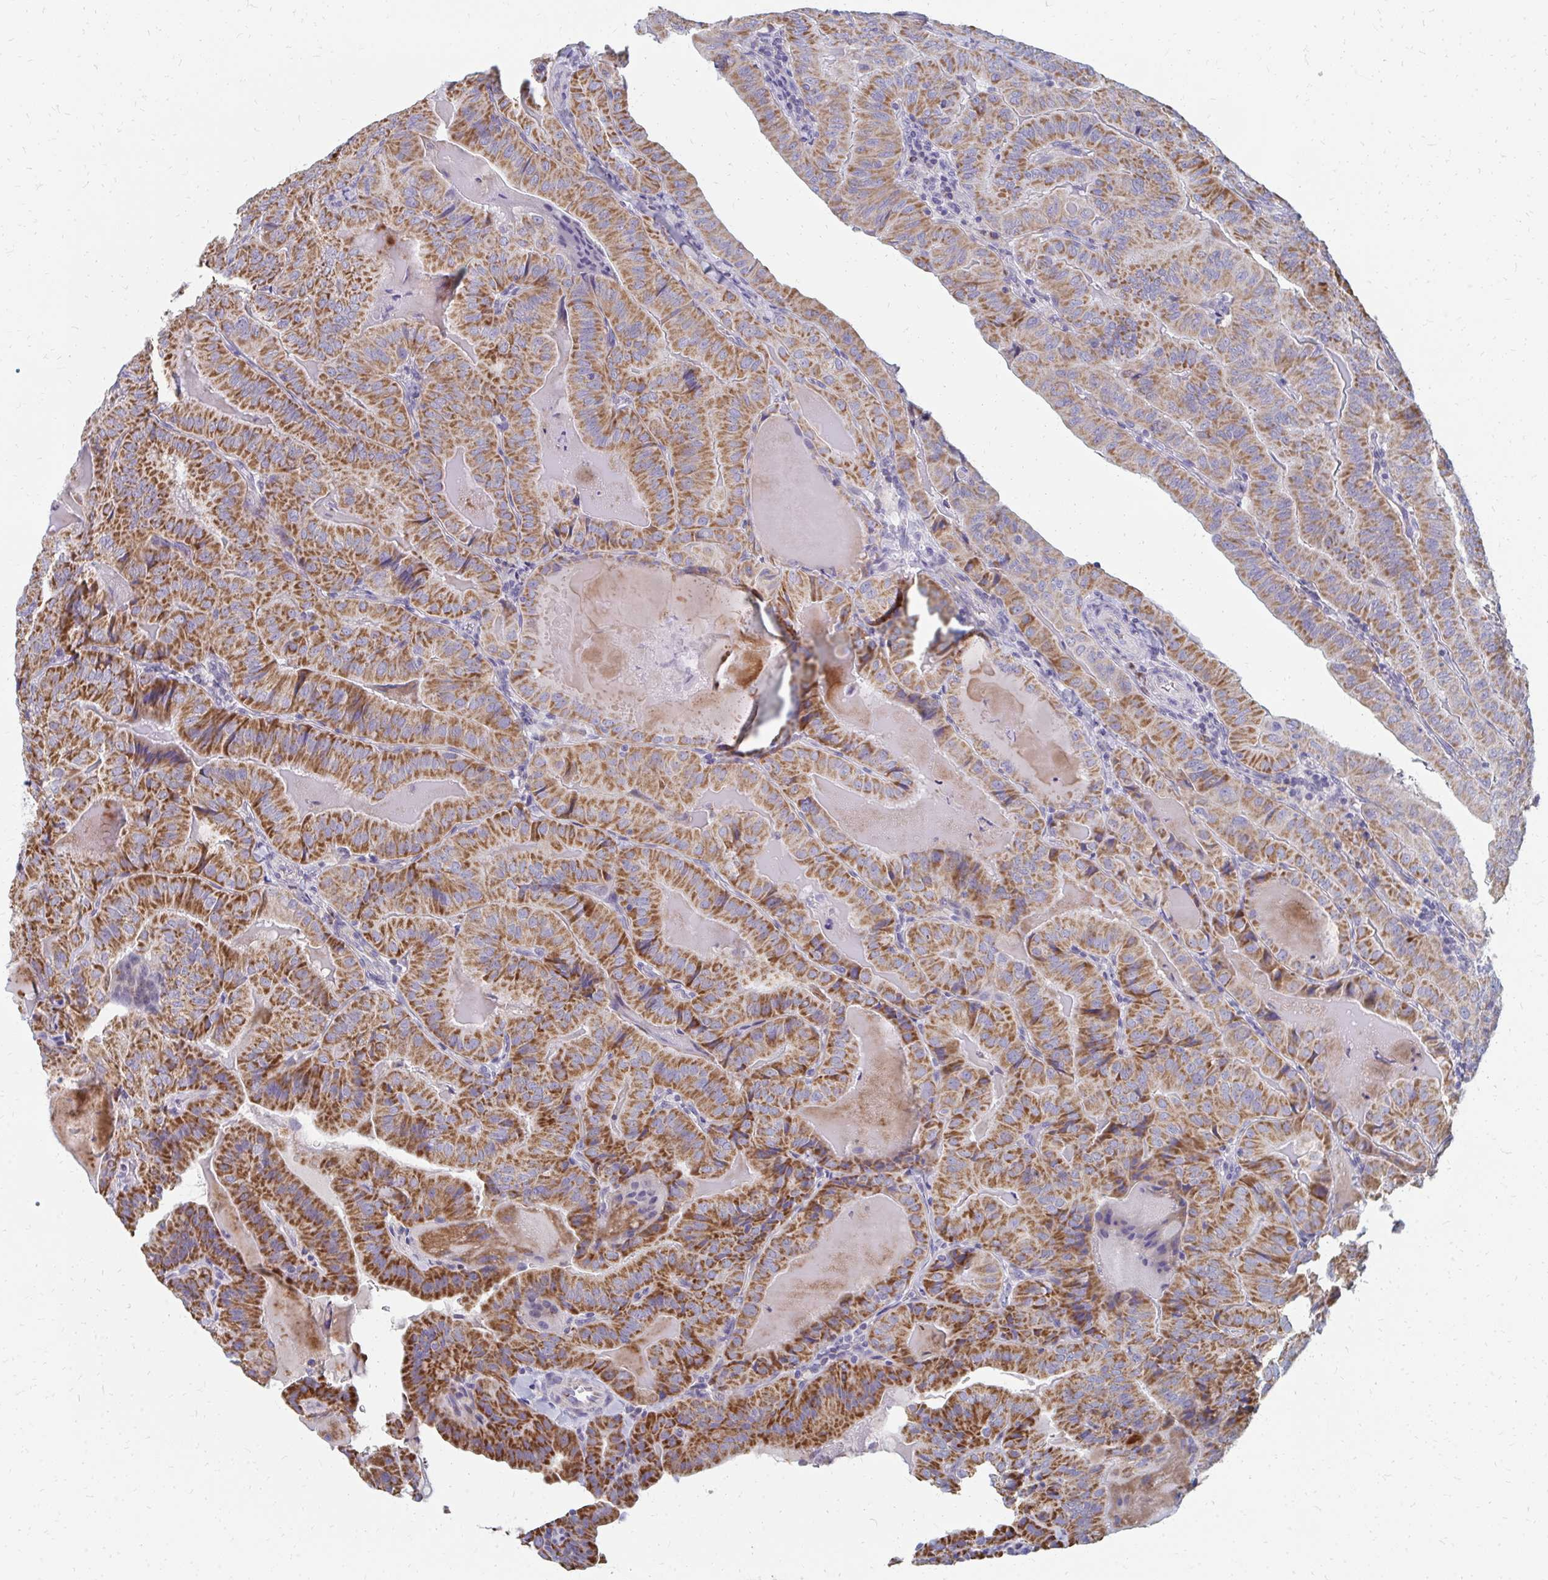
{"staining": {"intensity": "strong", "quantity": ">75%", "location": "cytoplasmic/membranous"}, "tissue": "thyroid cancer", "cell_type": "Tumor cells", "image_type": "cancer", "snomed": [{"axis": "morphology", "description": "Papillary adenocarcinoma, NOS"}, {"axis": "topography", "description": "Thyroid gland"}], "caption": "This is a photomicrograph of immunohistochemistry staining of thyroid papillary adenocarcinoma, which shows strong expression in the cytoplasmic/membranous of tumor cells.", "gene": "OR10V1", "patient": {"sex": "female", "age": 68}}